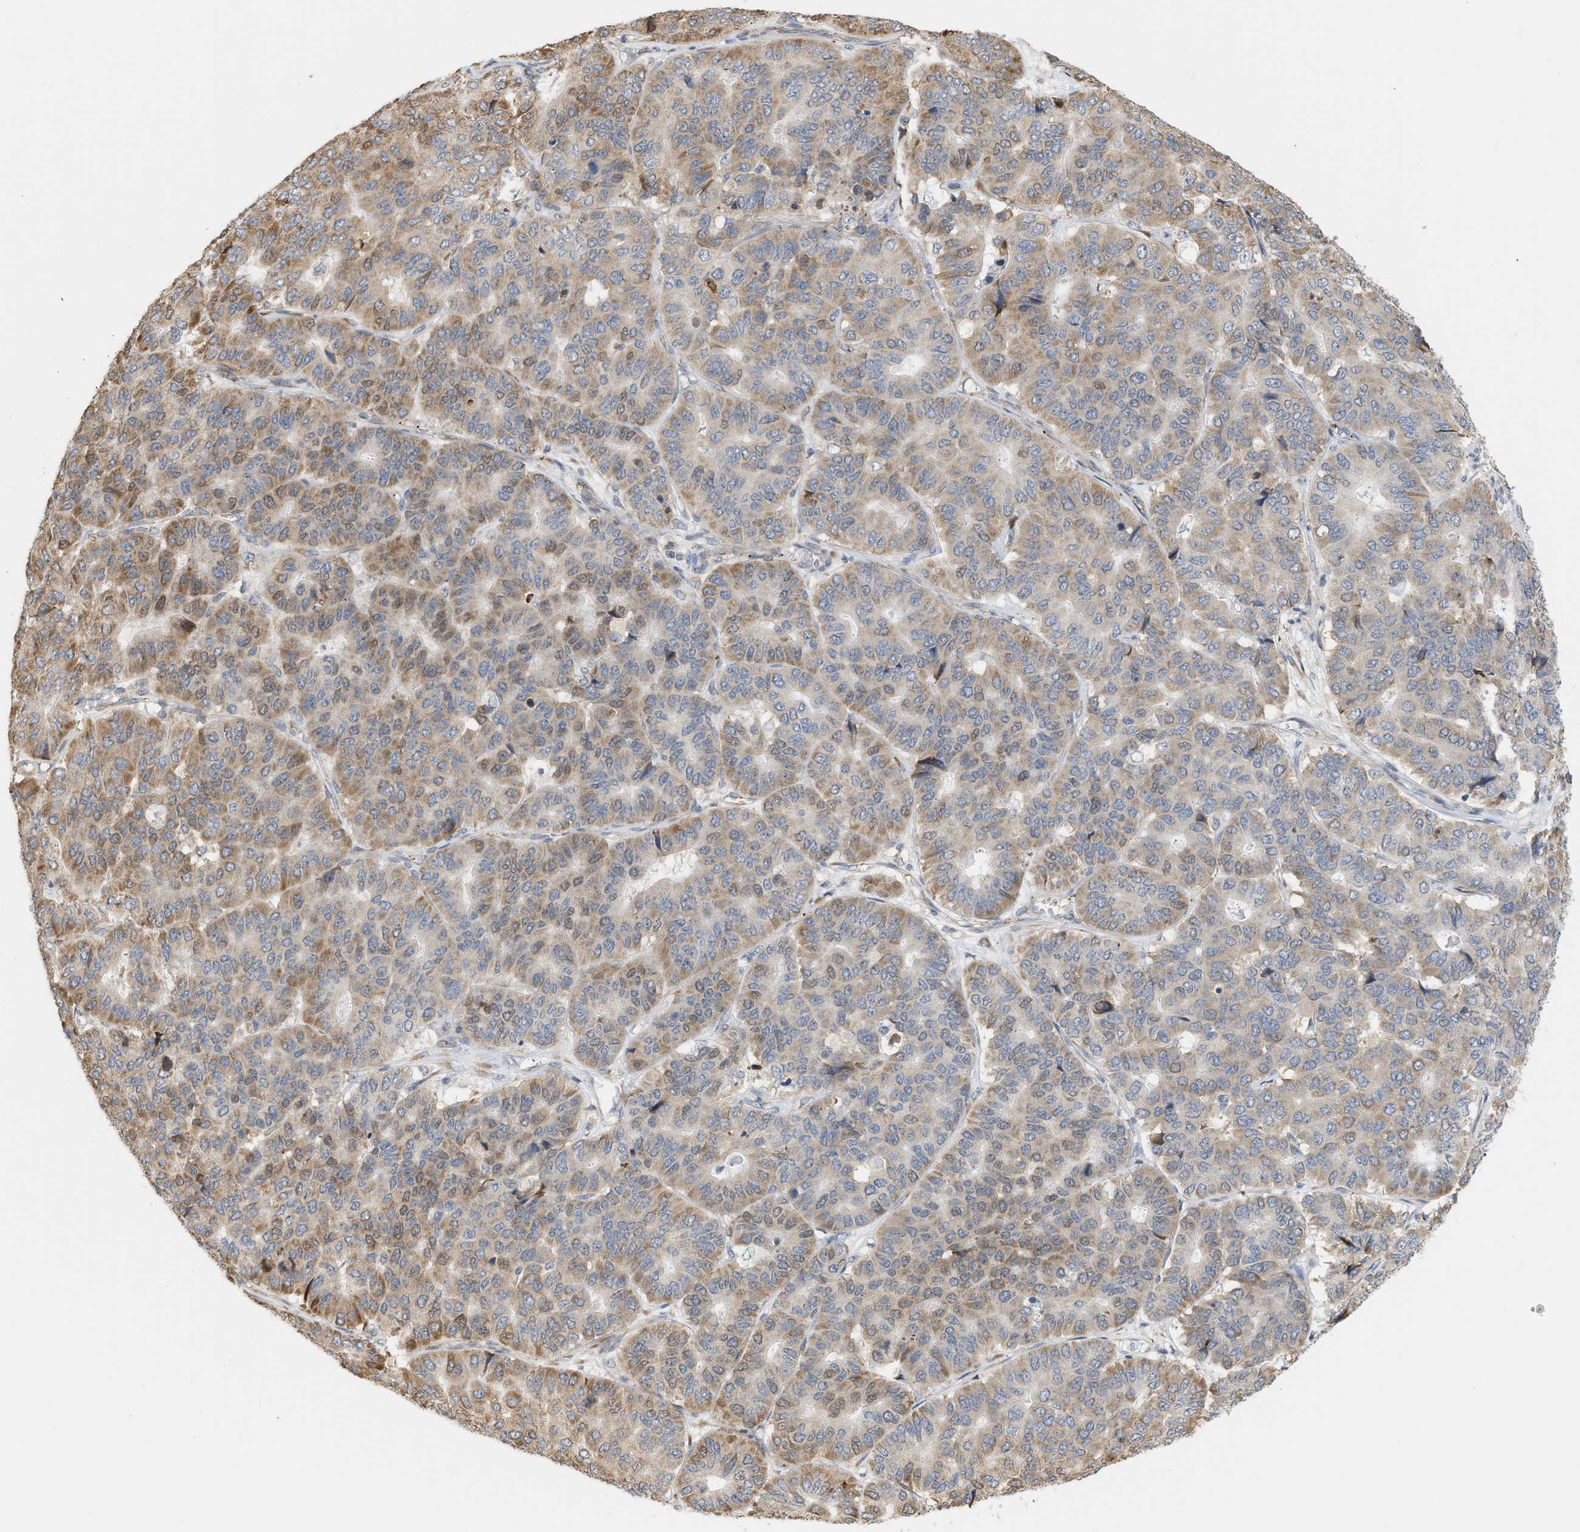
{"staining": {"intensity": "moderate", "quantity": ">75%", "location": "cytoplasmic/membranous,nuclear"}, "tissue": "pancreatic cancer", "cell_type": "Tumor cells", "image_type": "cancer", "snomed": [{"axis": "morphology", "description": "Adenocarcinoma, NOS"}, {"axis": "topography", "description": "Pancreas"}], "caption": "Approximately >75% of tumor cells in pancreatic cancer (adenocarcinoma) demonstrate moderate cytoplasmic/membranous and nuclear protein positivity as visualized by brown immunohistochemical staining.", "gene": "SVOP", "patient": {"sex": "male", "age": 50}}